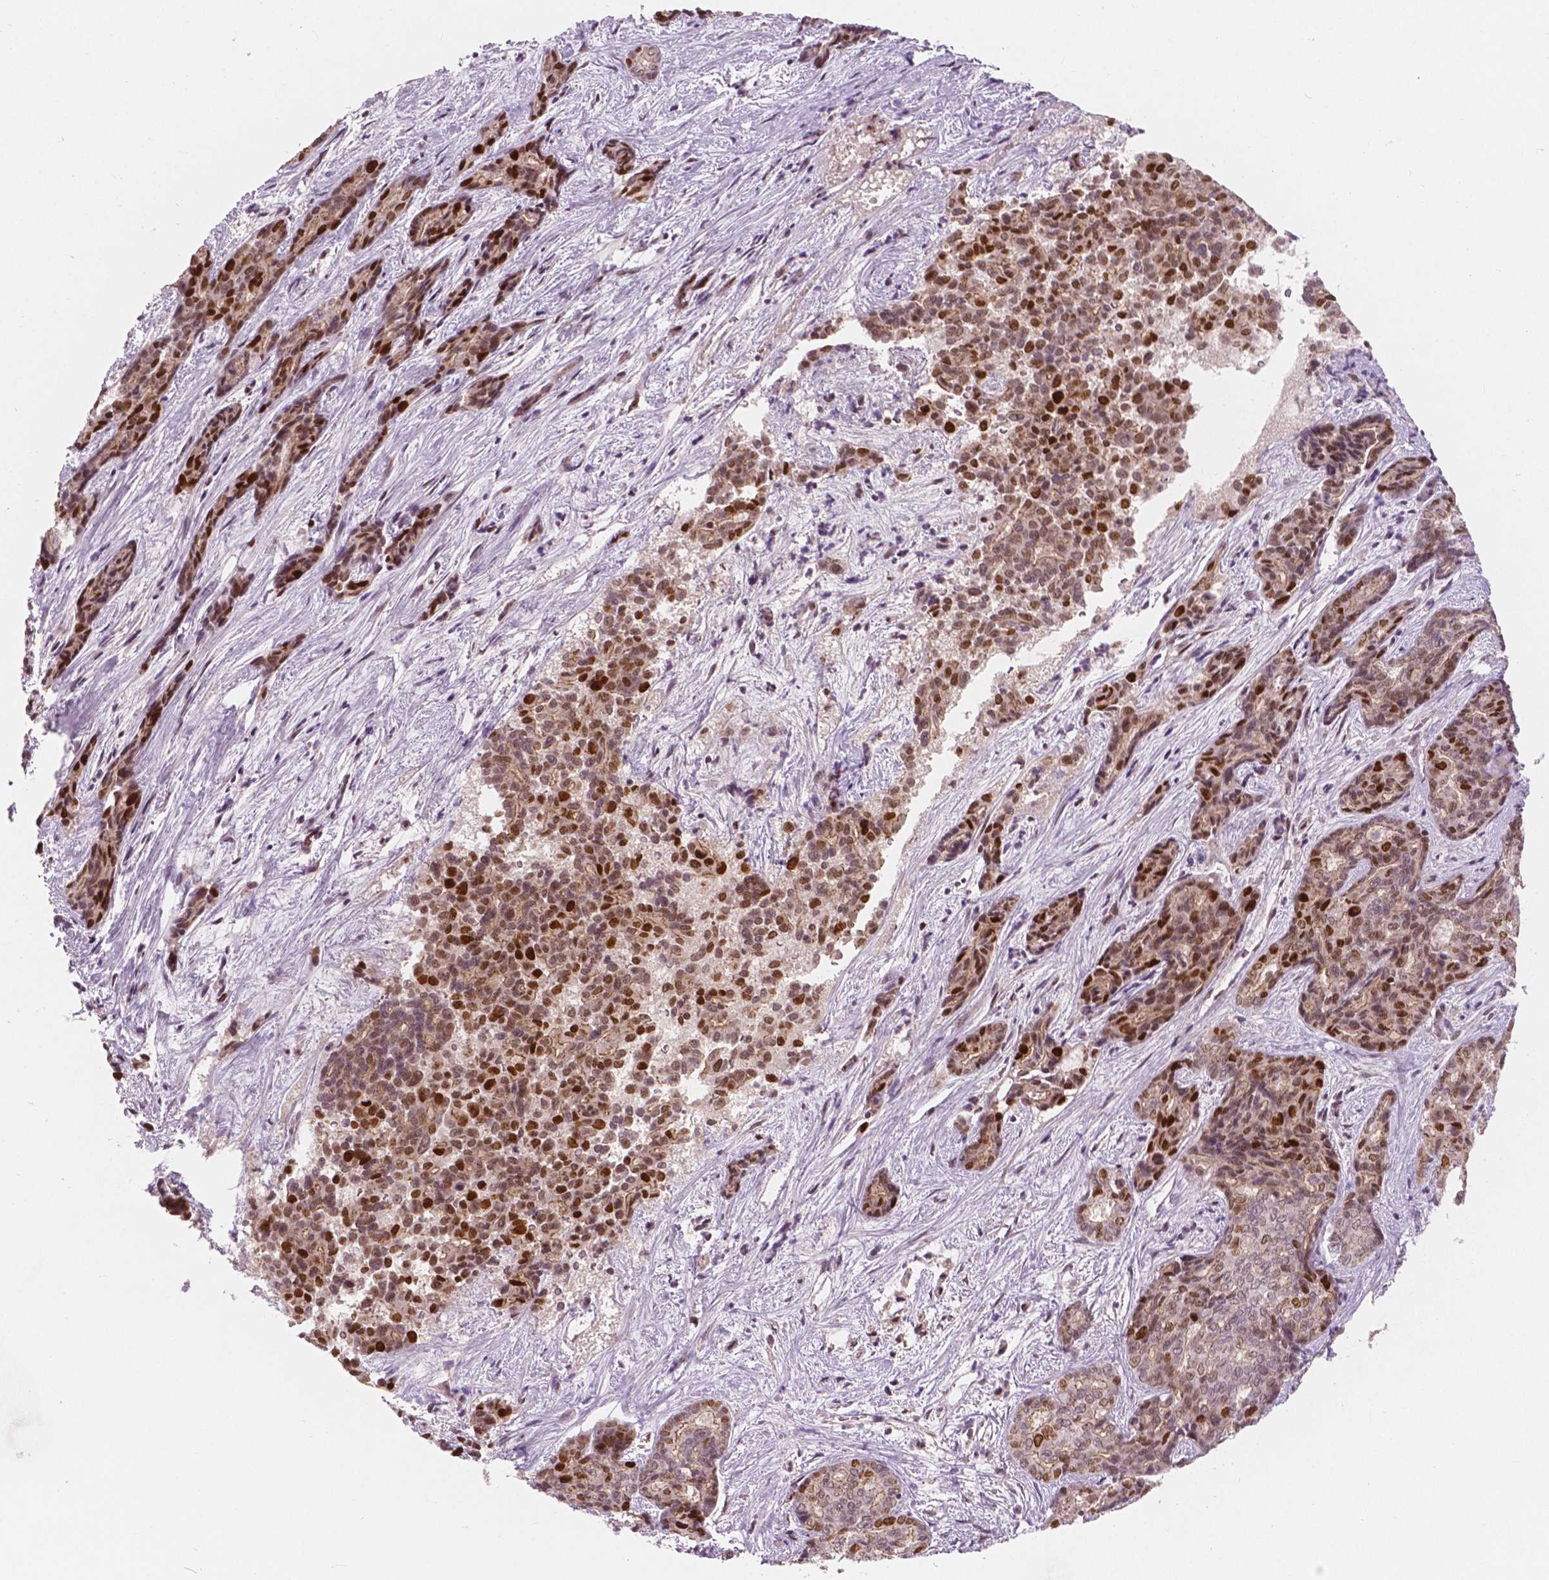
{"staining": {"intensity": "moderate", "quantity": "25%-75%", "location": "nuclear"}, "tissue": "liver cancer", "cell_type": "Tumor cells", "image_type": "cancer", "snomed": [{"axis": "morphology", "description": "Cholangiocarcinoma"}, {"axis": "topography", "description": "Liver"}], "caption": "Protein positivity by immunohistochemistry (IHC) exhibits moderate nuclear expression in approximately 25%-75% of tumor cells in liver cancer. (Brightfield microscopy of DAB IHC at high magnification).", "gene": "NSD2", "patient": {"sex": "female", "age": 64}}